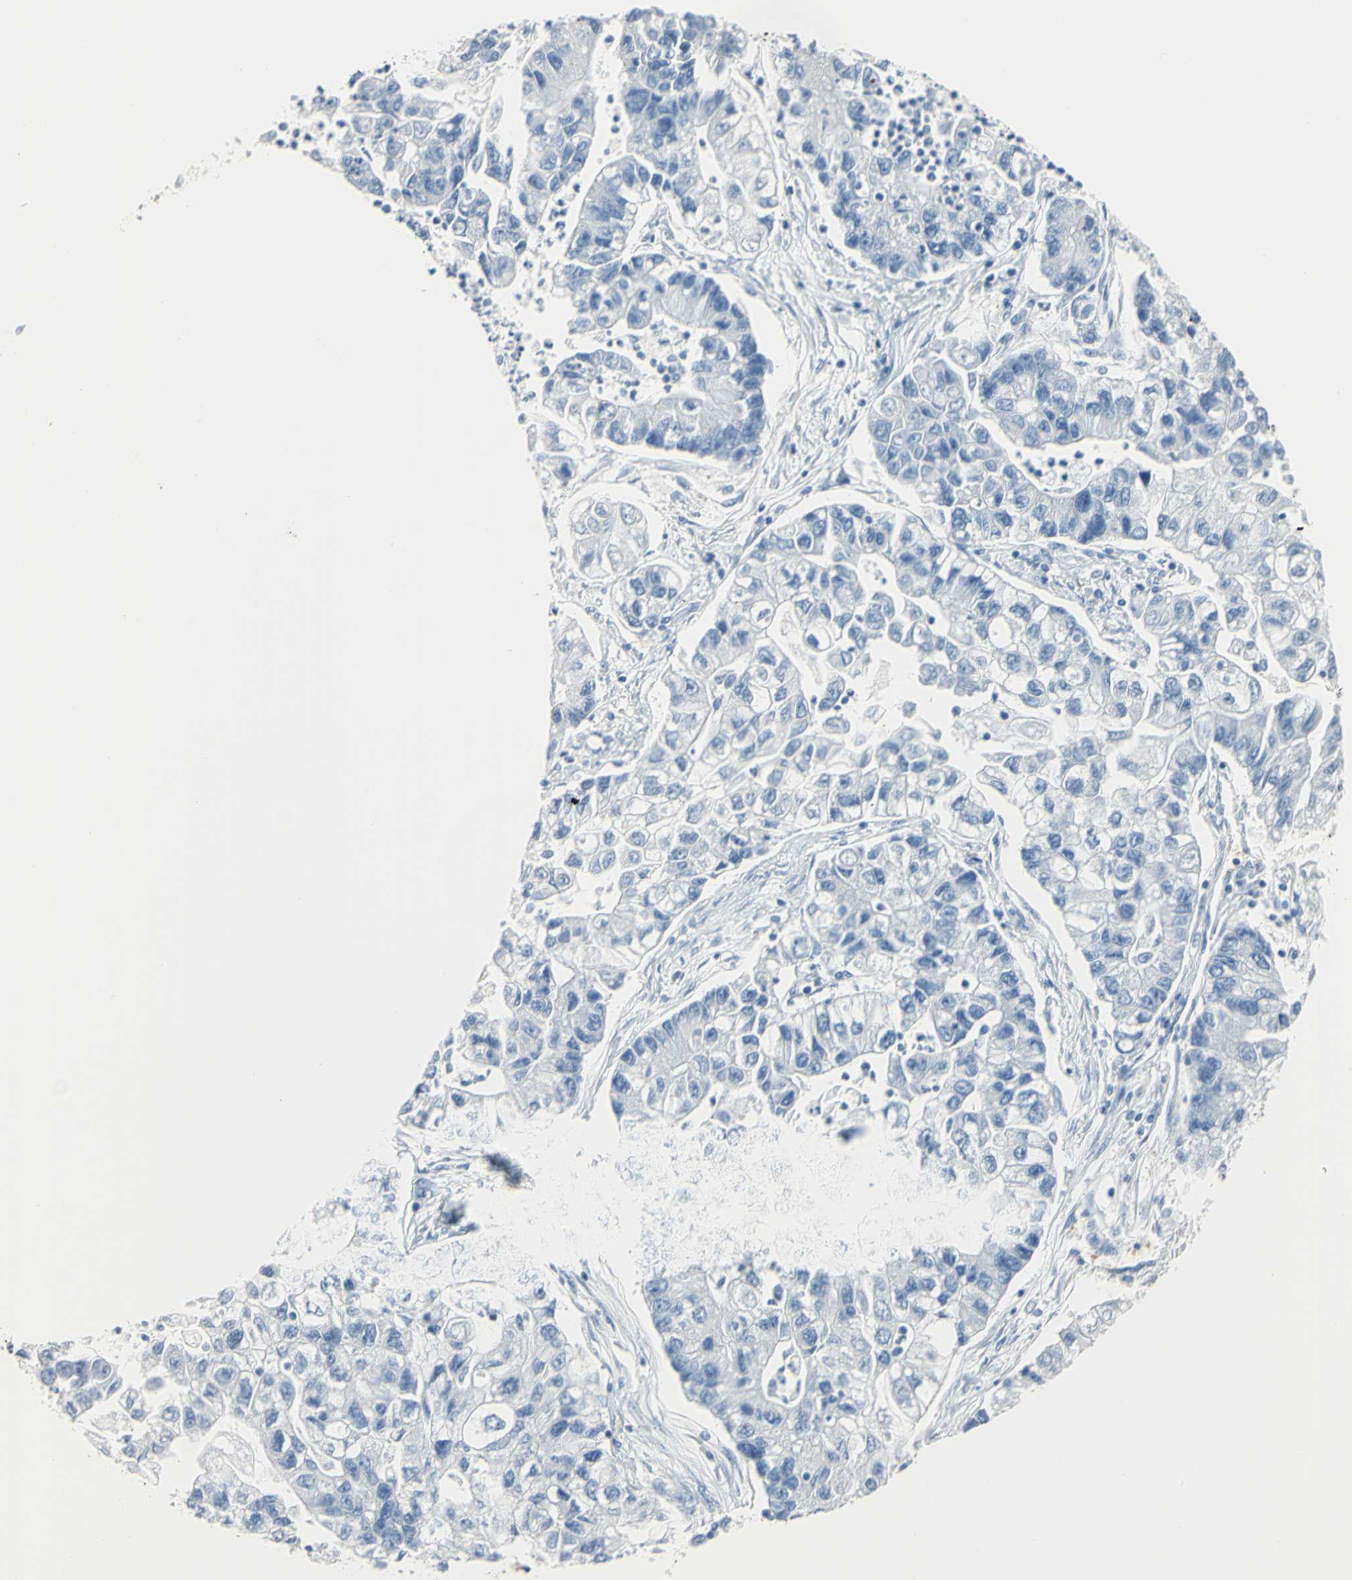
{"staining": {"intensity": "negative", "quantity": "none", "location": "none"}, "tissue": "lung cancer", "cell_type": "Tumor cells", "image_type": "cancer", "snomed": [{"axis": "morphology", "description": "Adenocarcinoma, NOS"}, {"axis": "topography", "description": "Lung"}], "caption": "DAB (3,3'-diaminobenzidine) immunohistochemical staining of human lung cancer (adenocarcinoma) exhibits no significant staining in tumor cells.", "gene": "CA3", "patient": {"sex": "female", "age": 51}}